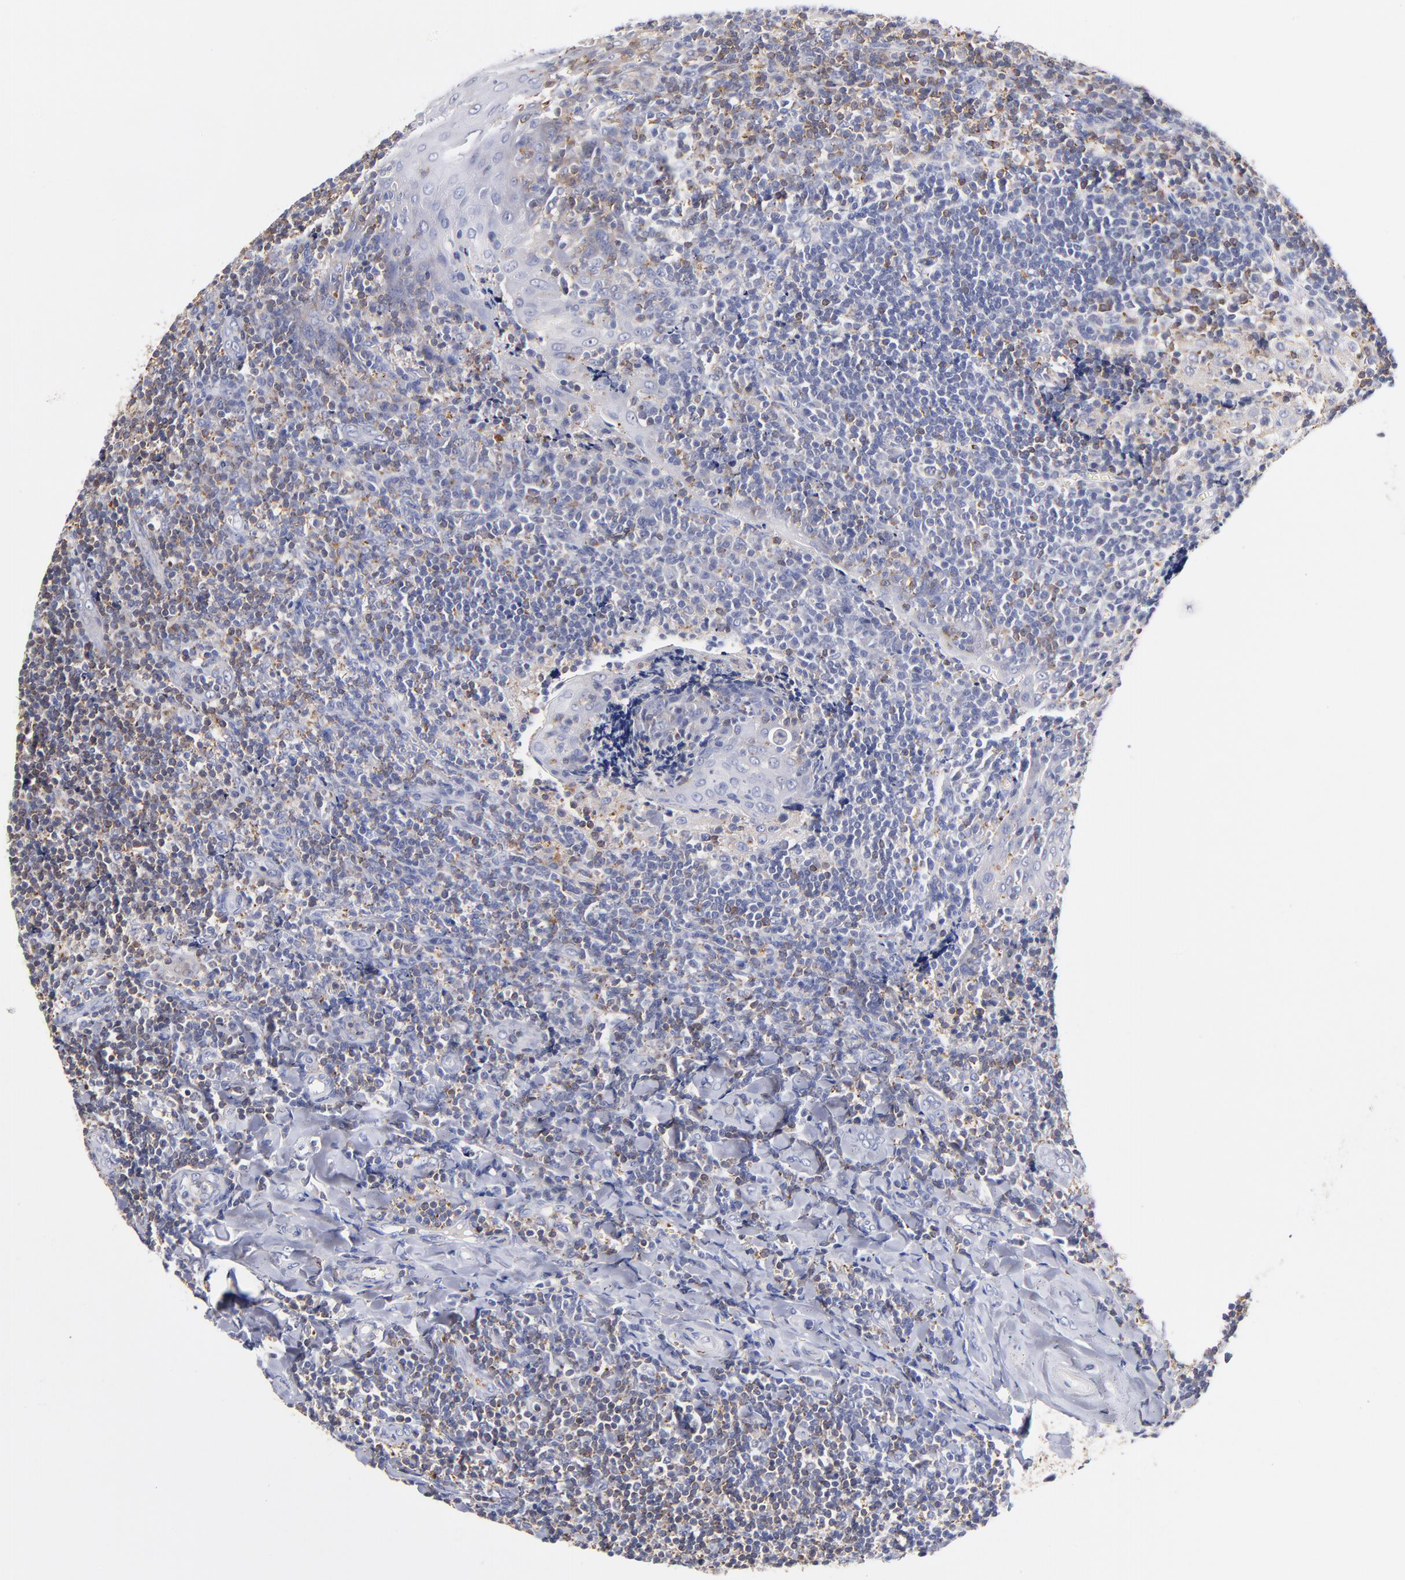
{"staining": {"intensity": "moderate", "quantity": "<25%", "location": "cytoplasmic/membranous"}, "tissue": "tonsil", "cell_type": "Germinal center cells", "image_type": "normal", "snomed": [{"axis": "morphology", "description": "Normal tissue, NOS"}, {"axis": "topography", "description": "Tonsil"}], "caption": "Germinal center cells display moderate cytoplasmic/membranous positivity in about <25% of cells in unremarkable tonsil.", "gene": "KREMEN2", "patient": {"sex": "male", "age": 20}}